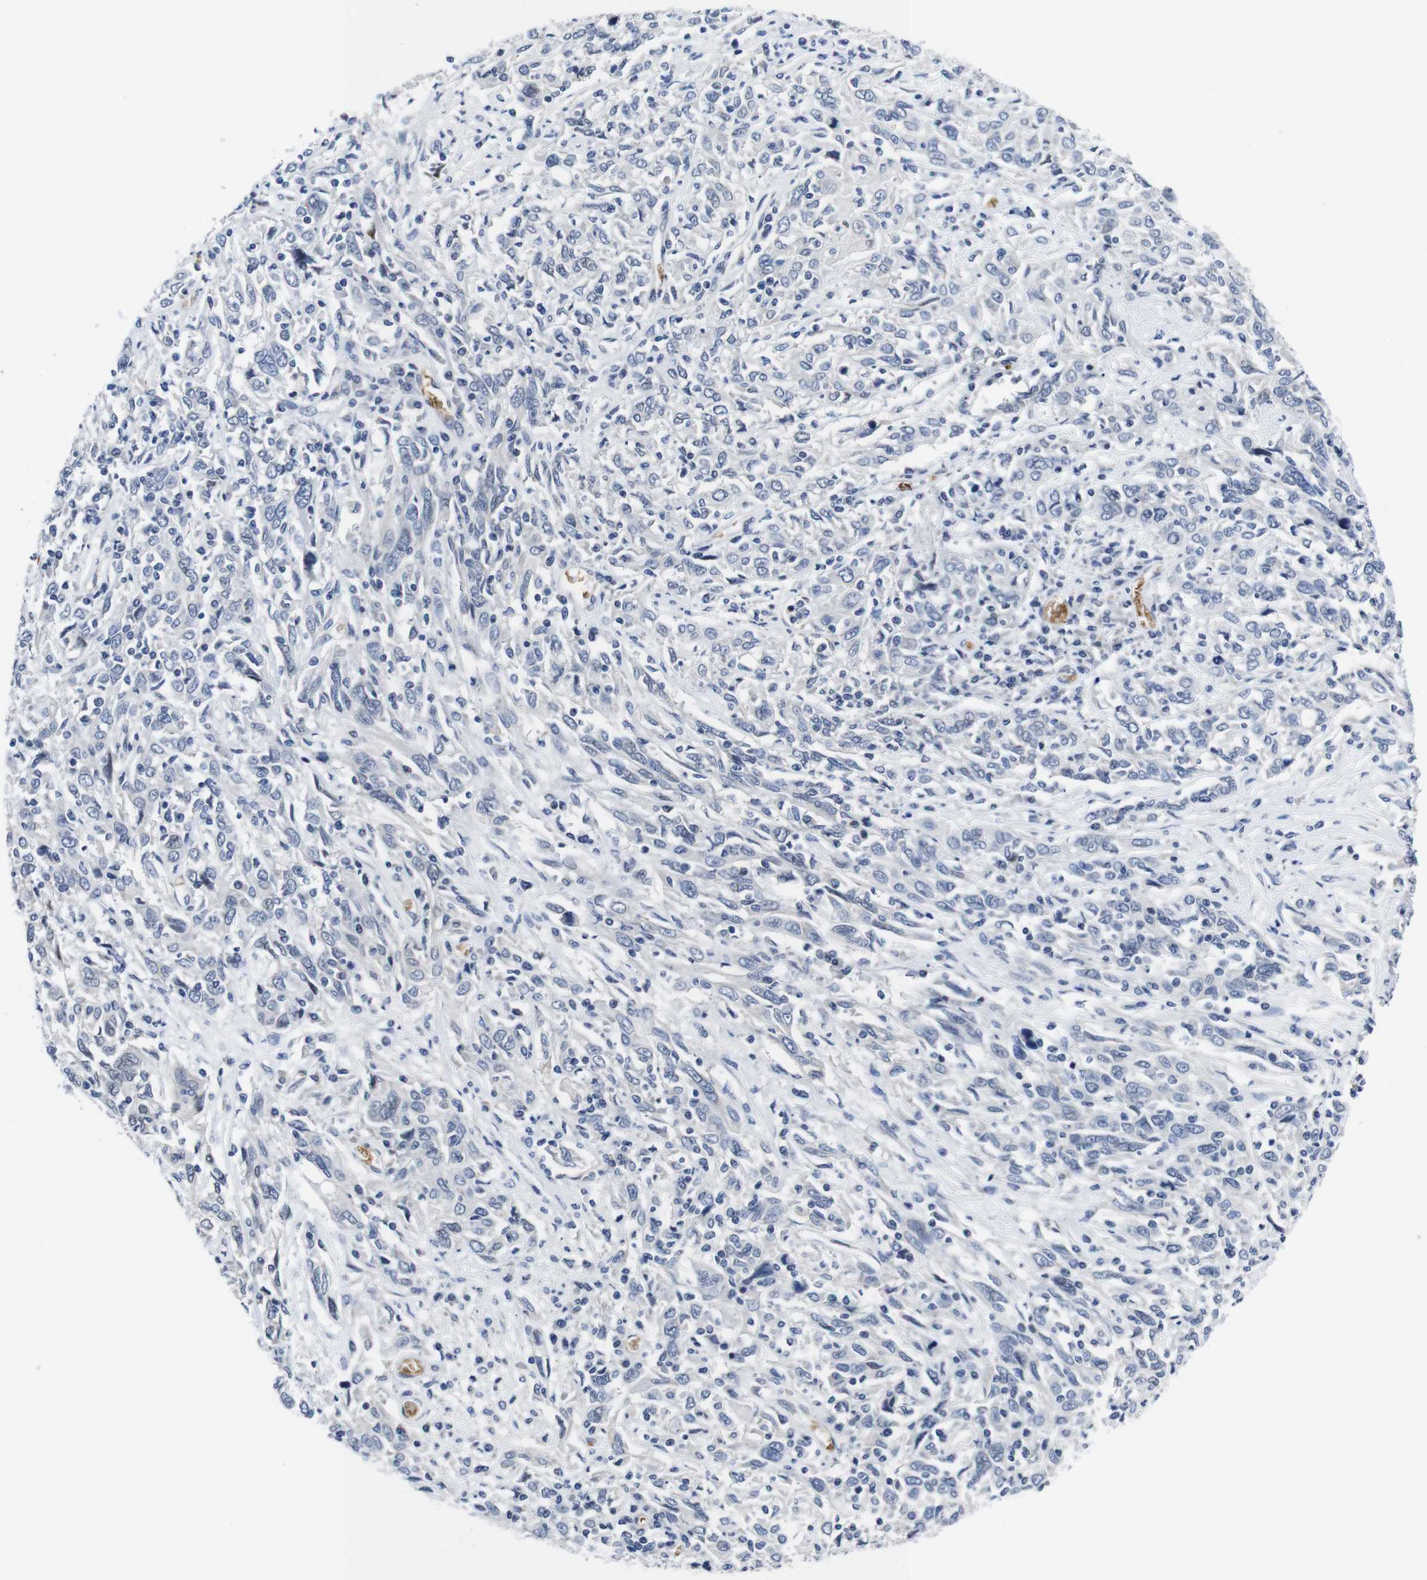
{"staining": {"intensity": "negative", "quantity": "none", "location": "none"}, "tissue": "cervical cancer", "cell_type": "Tumor cells", "image_type": "cancer", "snomed": [{"axis": "morphology", "description": "Squamous cell carcinoma, NOS"}, {"axis": "topography", "description": "Cervix"}], "caption": "Human cervical cancer stained for a protein using immunohistochemistry shows no staining in tumor cells.", "gene": "SOCS3", "patient": {"sex": "female", "age": 46}}